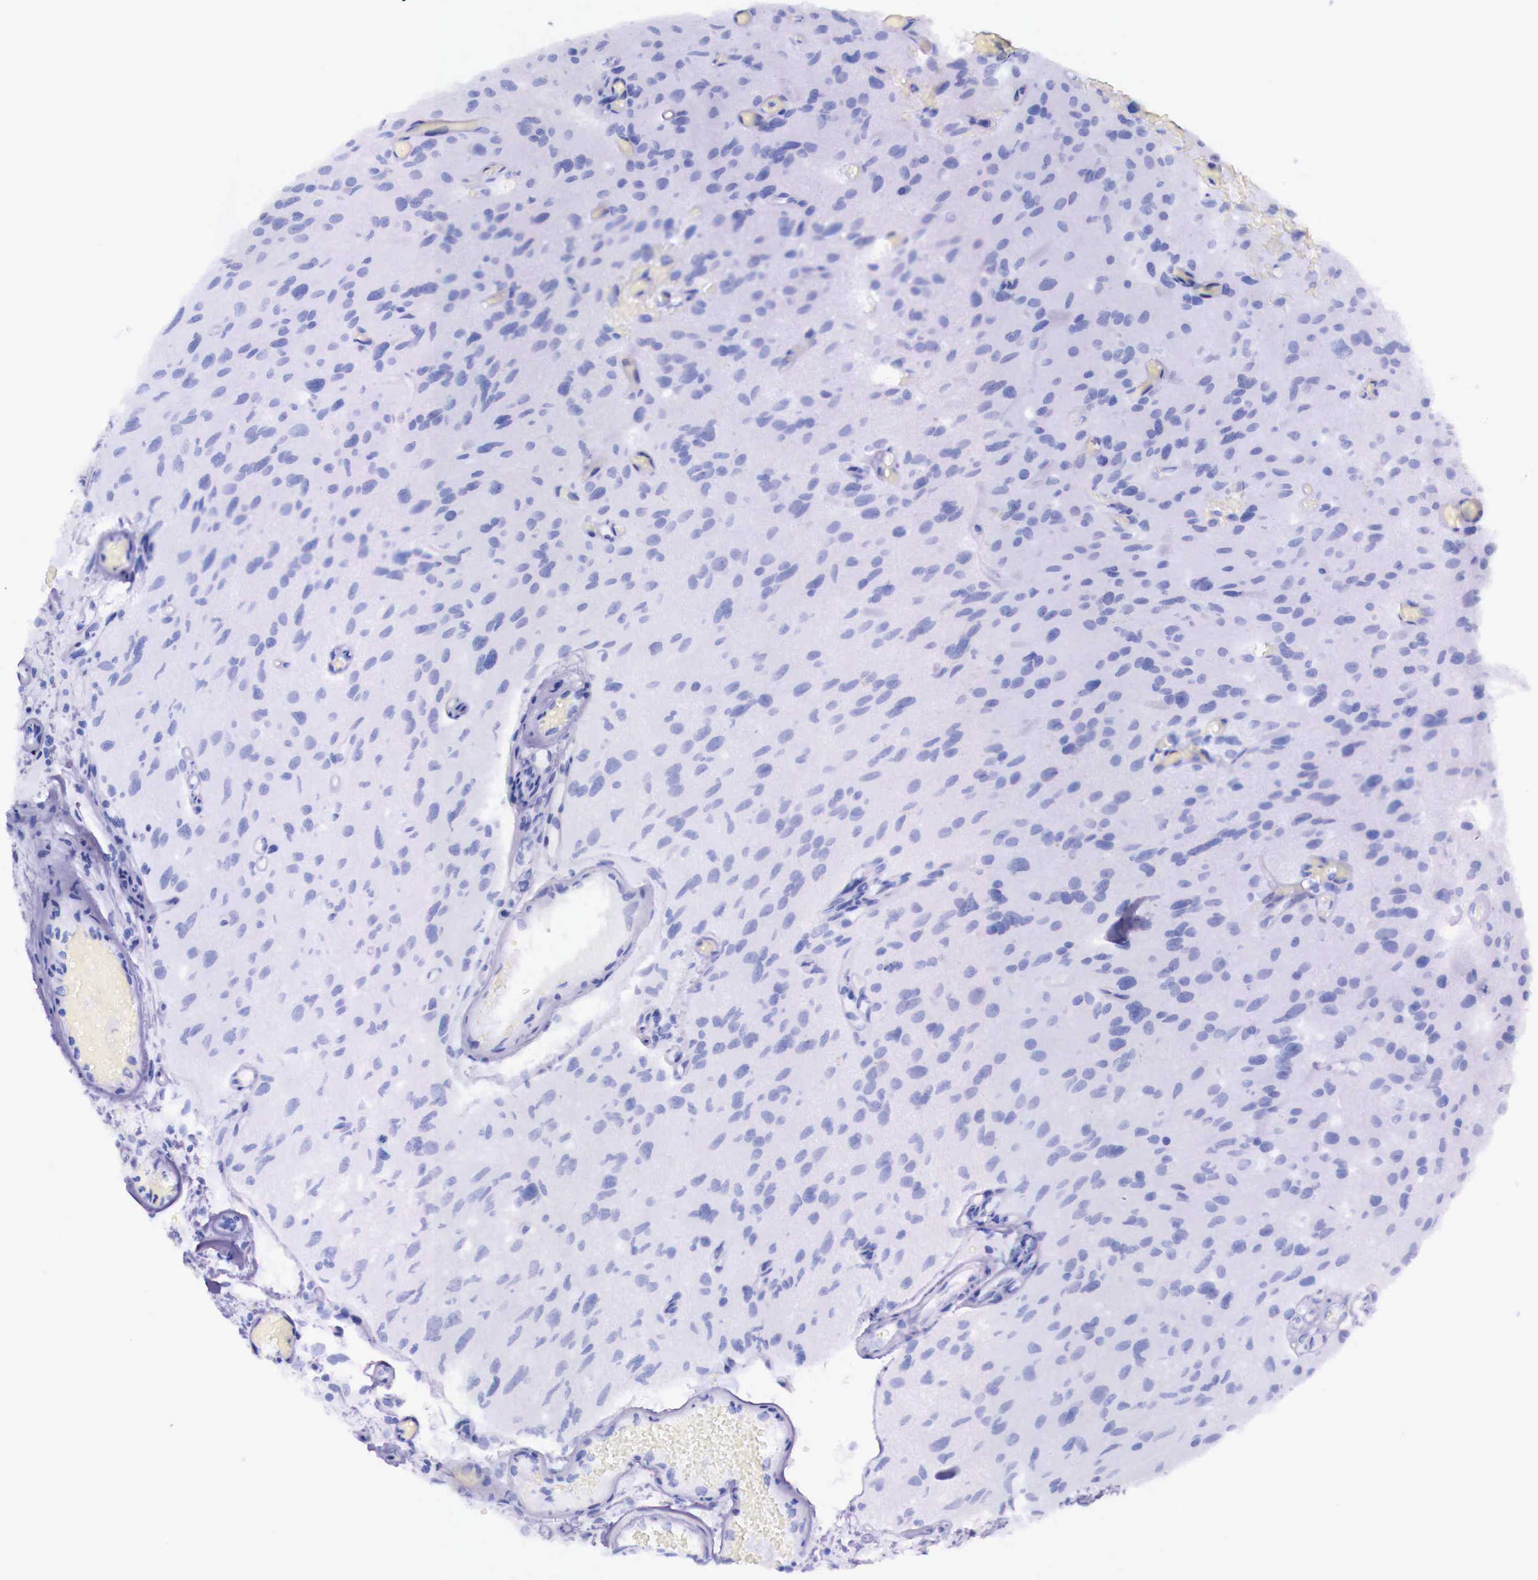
{"staining": {"intensity": "weak", "quantity": "<25%", "location": "cytoplasmic/membranous"}, "tissue": "glioma", "cell_type": "Tumor cells", "image_type": "cancer", "snomed": [{"axis": "morphology", "description": "Glioma, malignant, High grade"}, {"axis": "topography", "description": "Brain"}], "caption": "An IHC image of glioma is shown. There is no staining in tumor cells of glioma.", "gene": "GRIPAP1", "patient": {"sex": "male", "age": 69}}